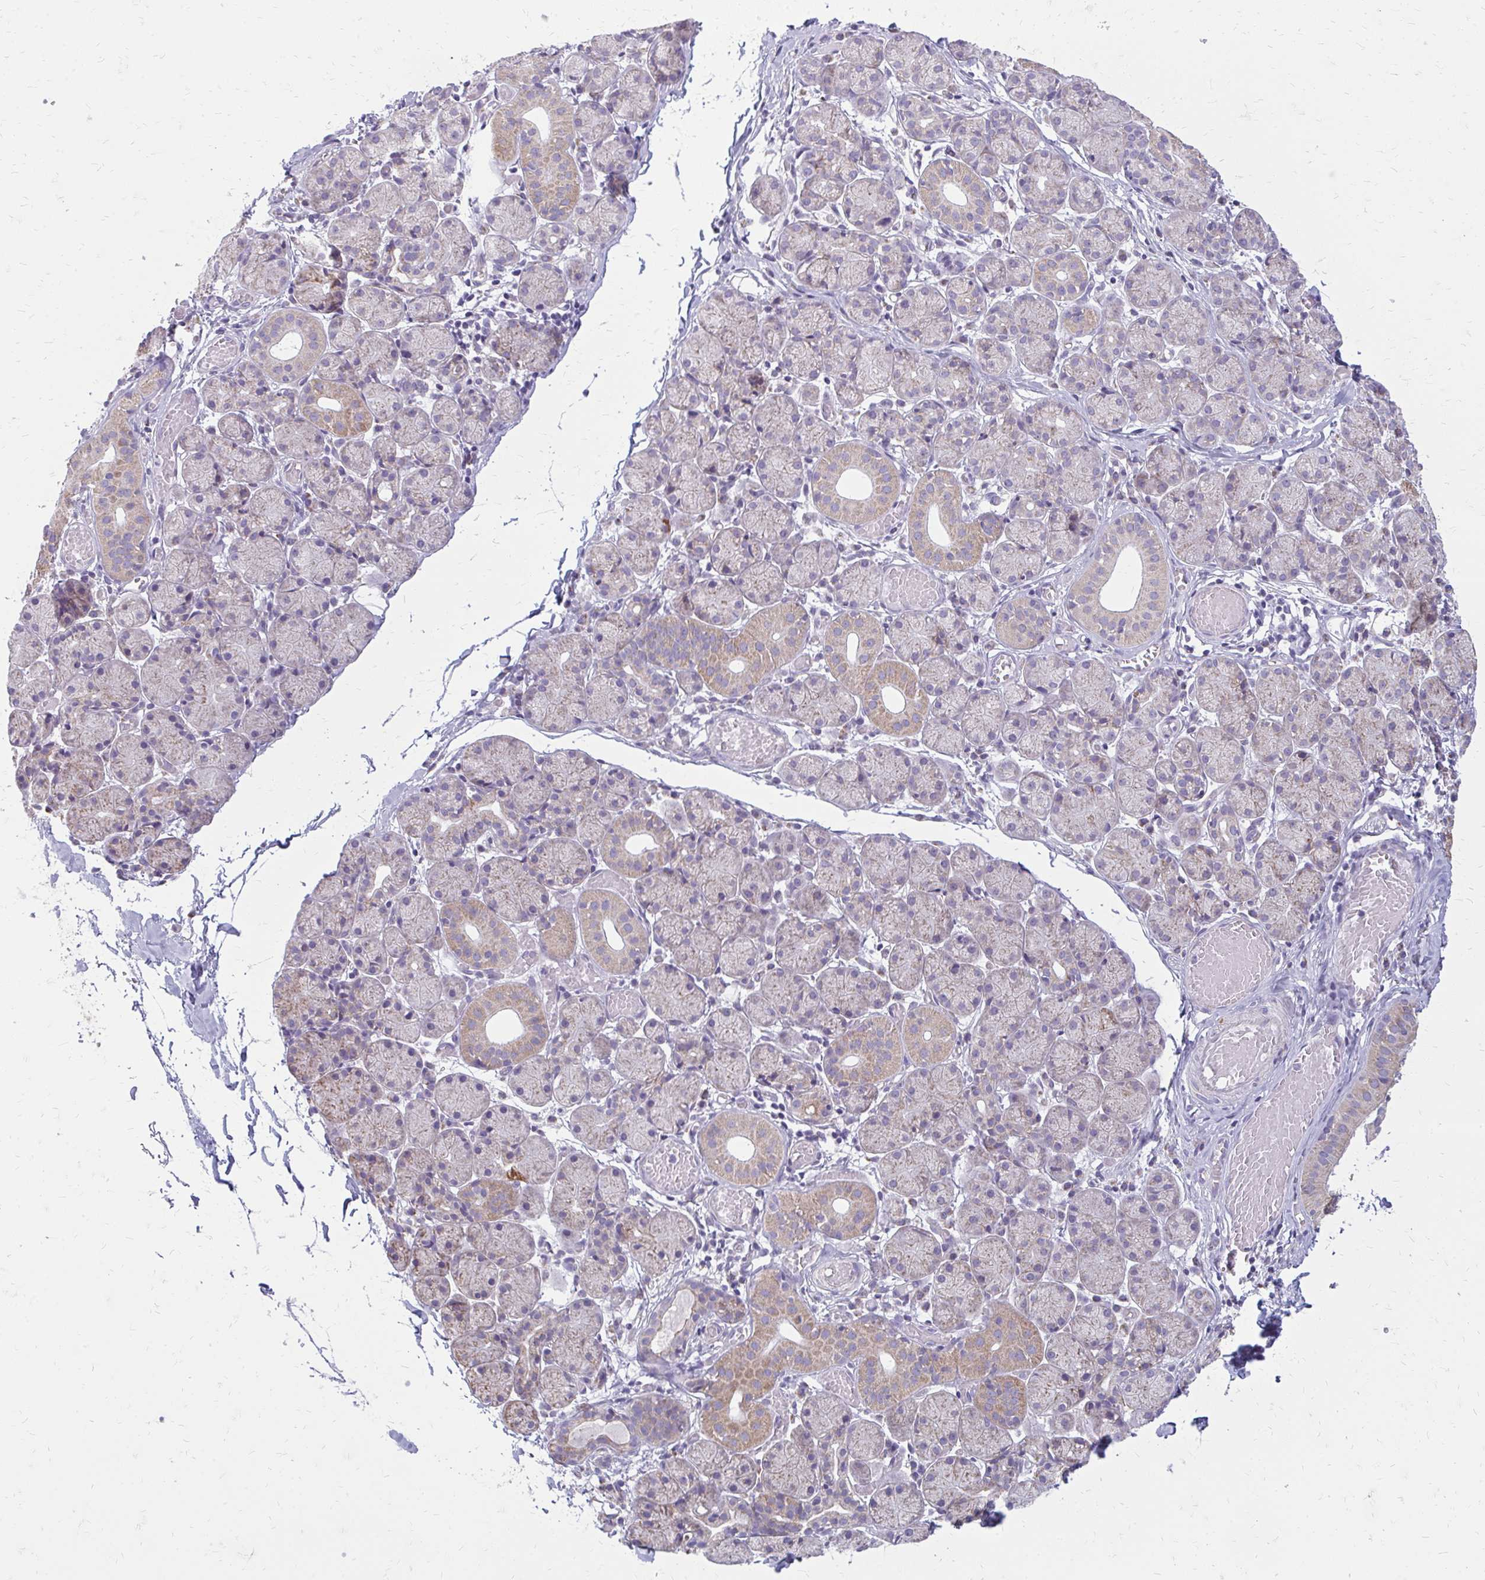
{"staining": {"intensity": "weak", "quantity": "<25%", "location": "cytoplasmic/membranous"}, "tissue": "salivary gland", "cell_type": "Glandular cells", "image_type": "normal", "snomed": [{"axis": "morphology", "description": "Normal tissue, NOS"}, {"axis": "topography", "description": "Salivary gland"}], "caption": "Immunohistochemical staining of benign human salivary gland exhibits no significant expression in glandular cells.", "gene": "IFIT1", "patient": {"sex": "female", "age": 24}}